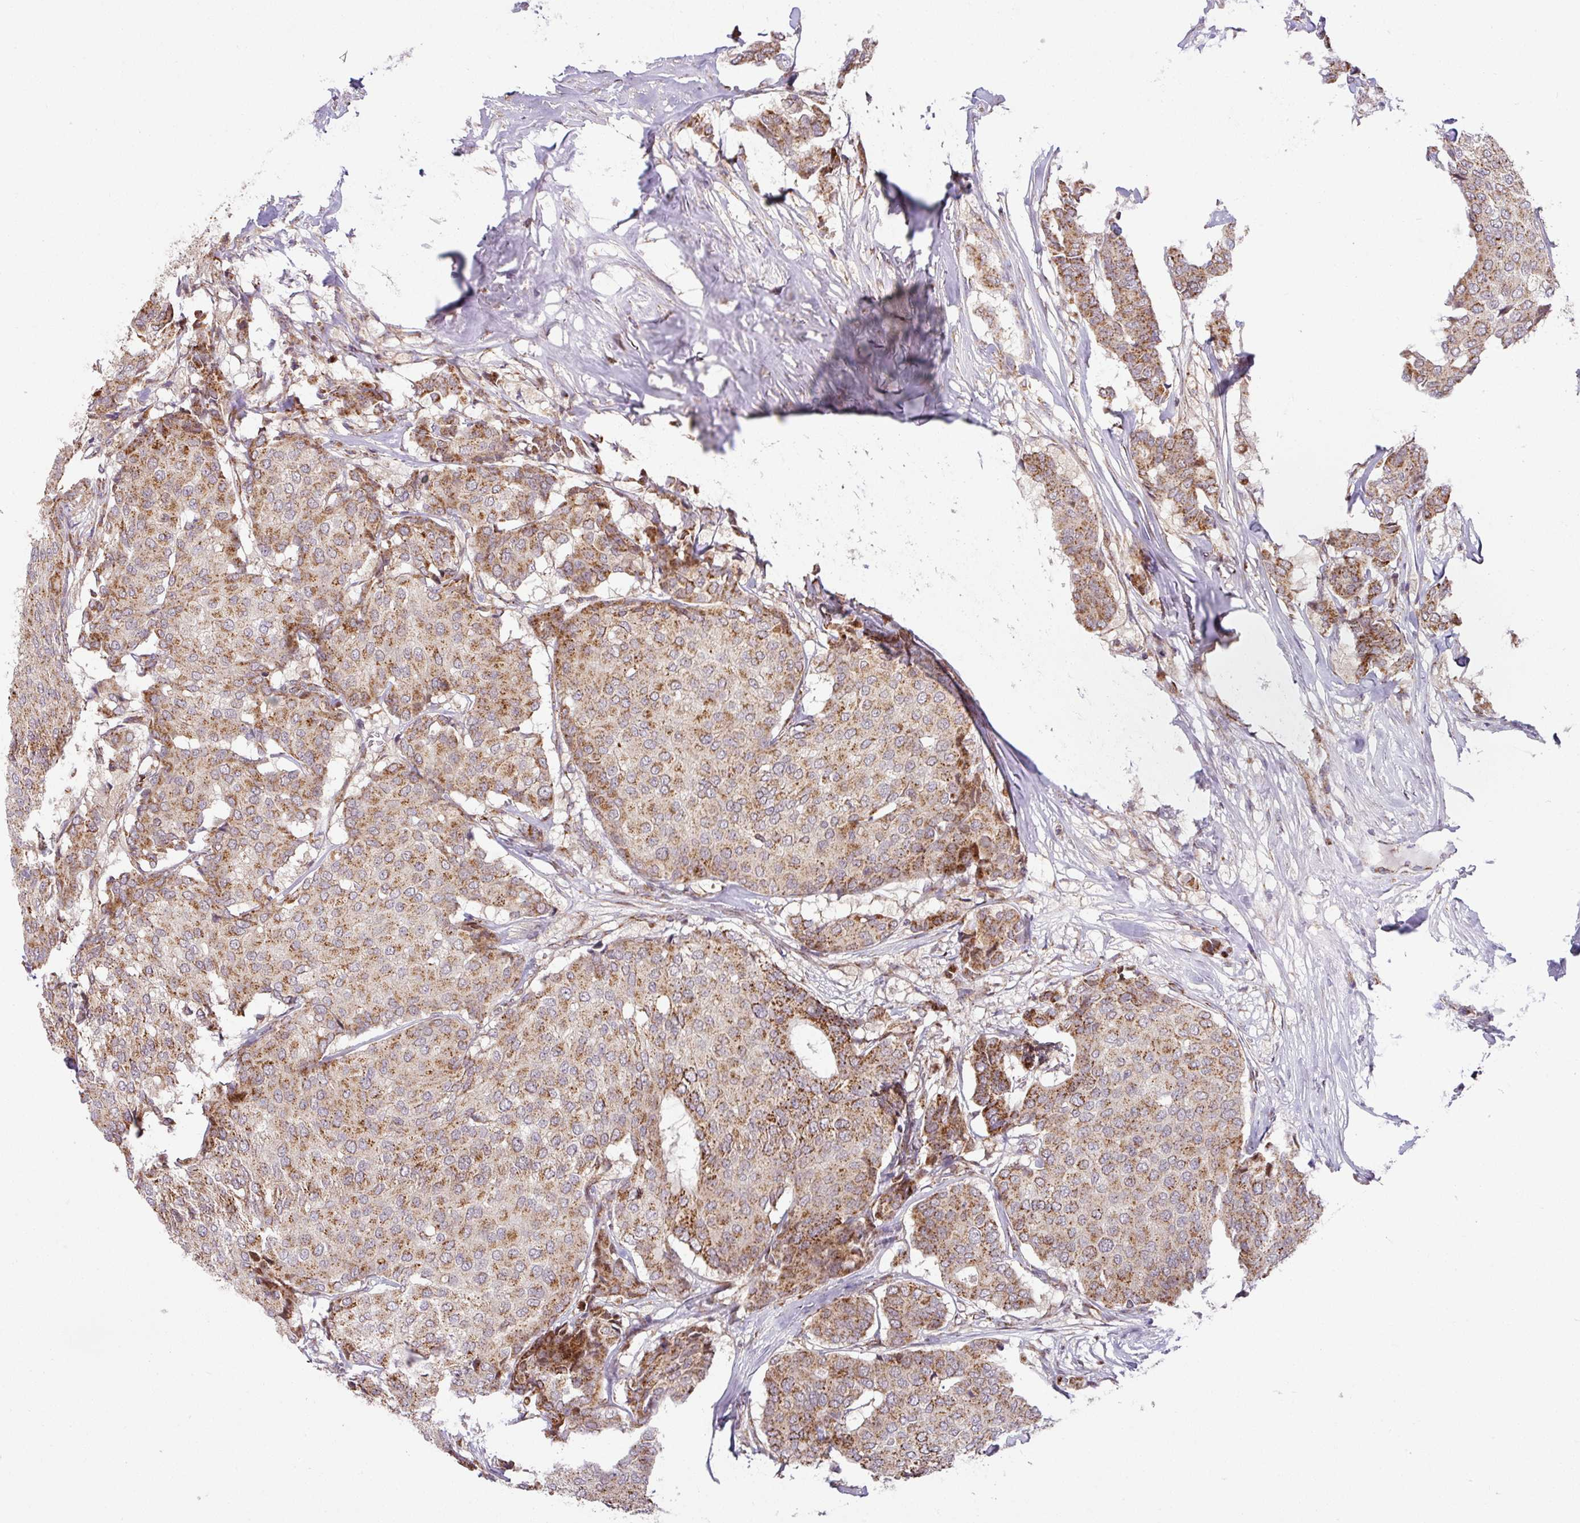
{"staining": {"intensity": "moderate", "quantity": ">75%", "location": "cytoplasmic/membranous"}, "tissue": "breast cancer", "cell_type": "Tumor cells", "image_type": "cancer", "snomed": [{"axis": "morphology", "description": "Duct carcinoma"}, {"axis": "topography", "description": "Breast"}], "caption": "An image of human breast cancer (invasive ductal carcinoma) stained for a protein shows moderate cytoplasmic/membranous brown staining in tumor cells. (DAB (3,3'-diaminobenzidine) = brown stain, brightfield microscopy at high magnification).", "gene": "SARS2", "patient": {"sex": "female", "age": 75}}